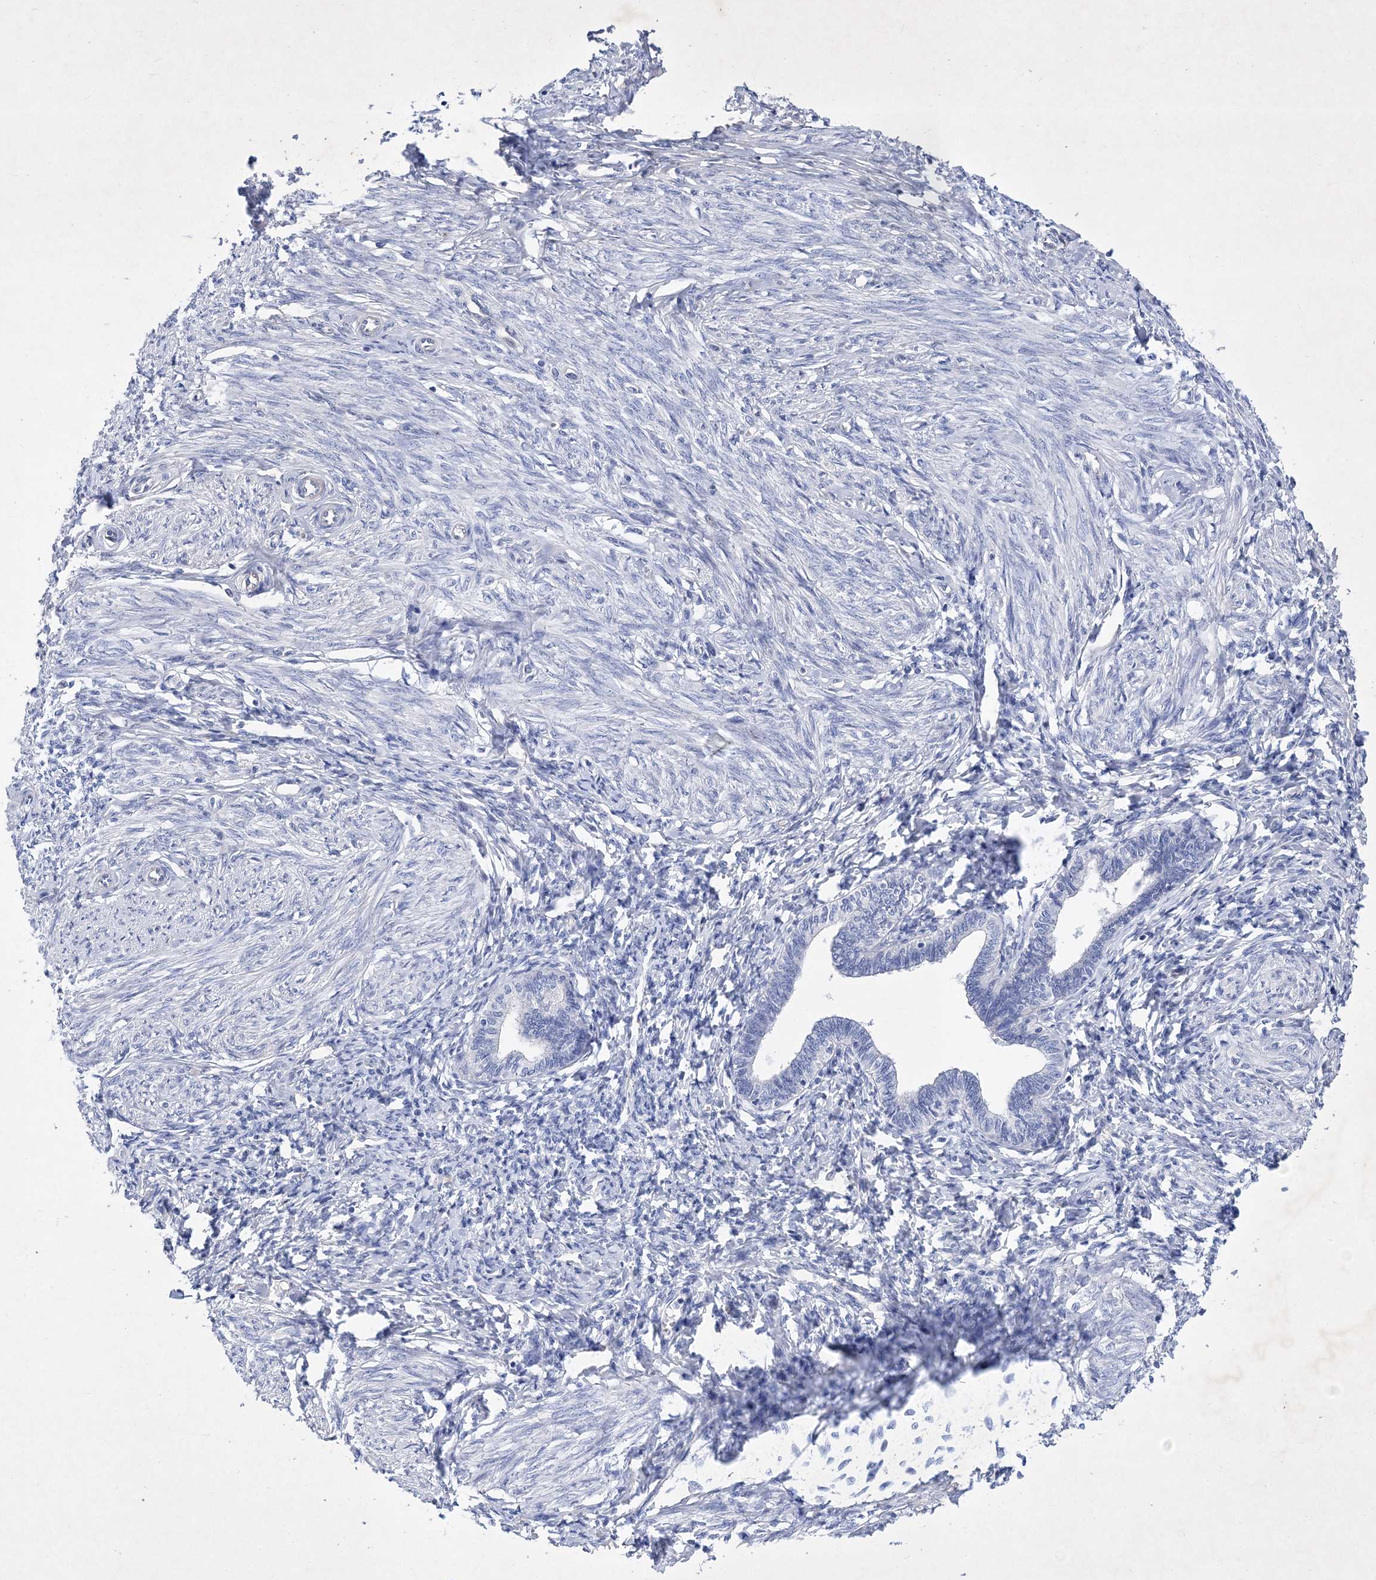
{"staining": {"intensity": "negative", "quantity": "none", "location": "none"}, "tissue": "endometrium", "cell_type": "Cells in endometrial stroma", "image_type": "normal", "snomed": [{"axis": "morphology", "description": "Normal tissue, NOS"}, {"axis": "topography", "description": "Endometrium"}], "caption": "Endometrium stained for a protein using immunohistochemistry demonstrates no staining cells in endometrial stroma.", "gene": "GPN1", "patient": {"sex": "female", "age": 72}}